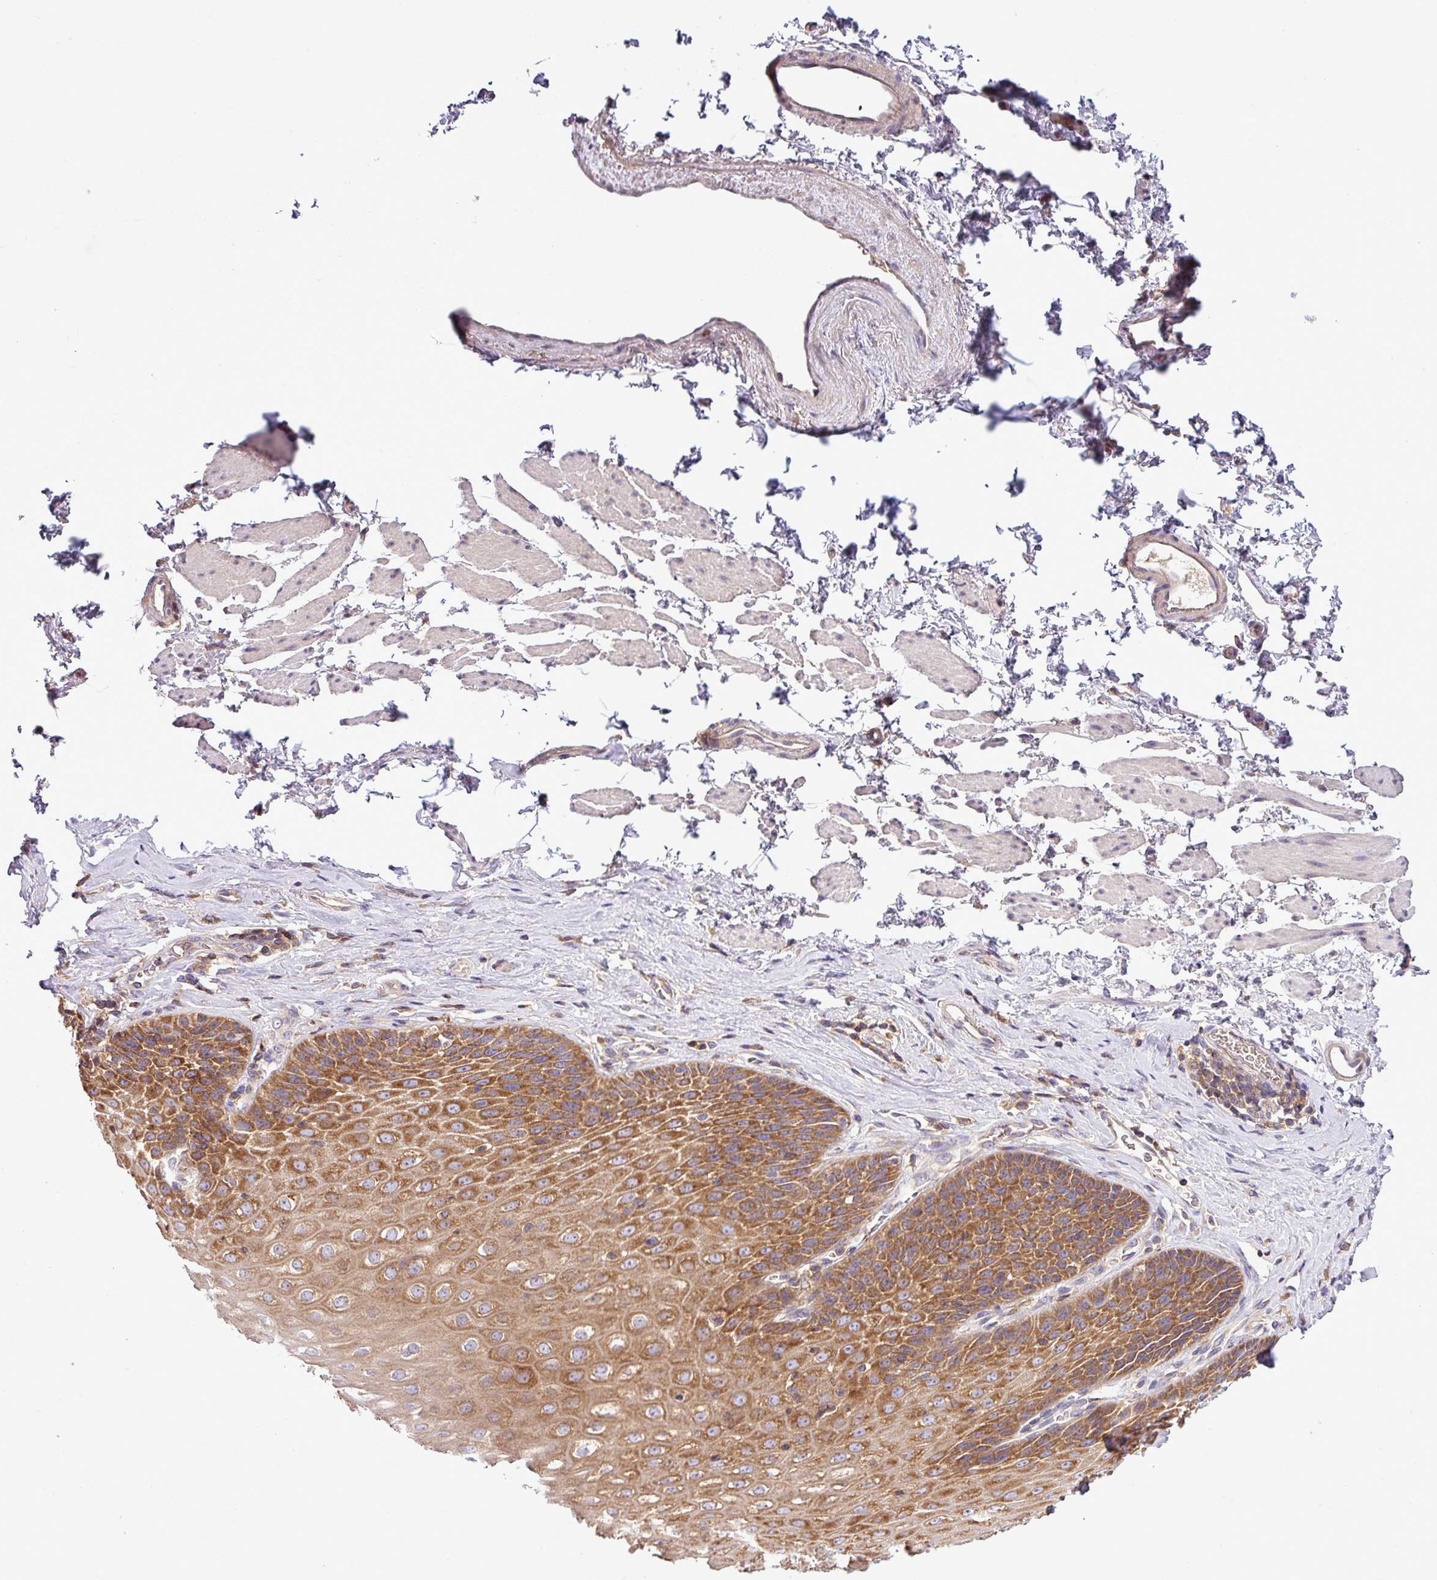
{"staining": {"intensity": "strong", "quantity": "25%-75%", "location": "cytoplasmic/membranous"}, "tissue": "esophagus", "cell_type": "Squamous epithelial cells", "image_type": "normal", "snomed": [{"axis": "morphology", "description": "Normal tissue, NOS"}, {"axis": "topography", "description": "Esophagus"}], "caption": "Immunohistochemistry (IHC) image of normal esophagus stained for a protein (brown), which exhibits high levels of strong cytoplasmic/membranous positivity in approximately 25%-75% of squamous epithelial cells.", "gene": "LRRC74B", "patient": {"sex": "female", "age": 61}}